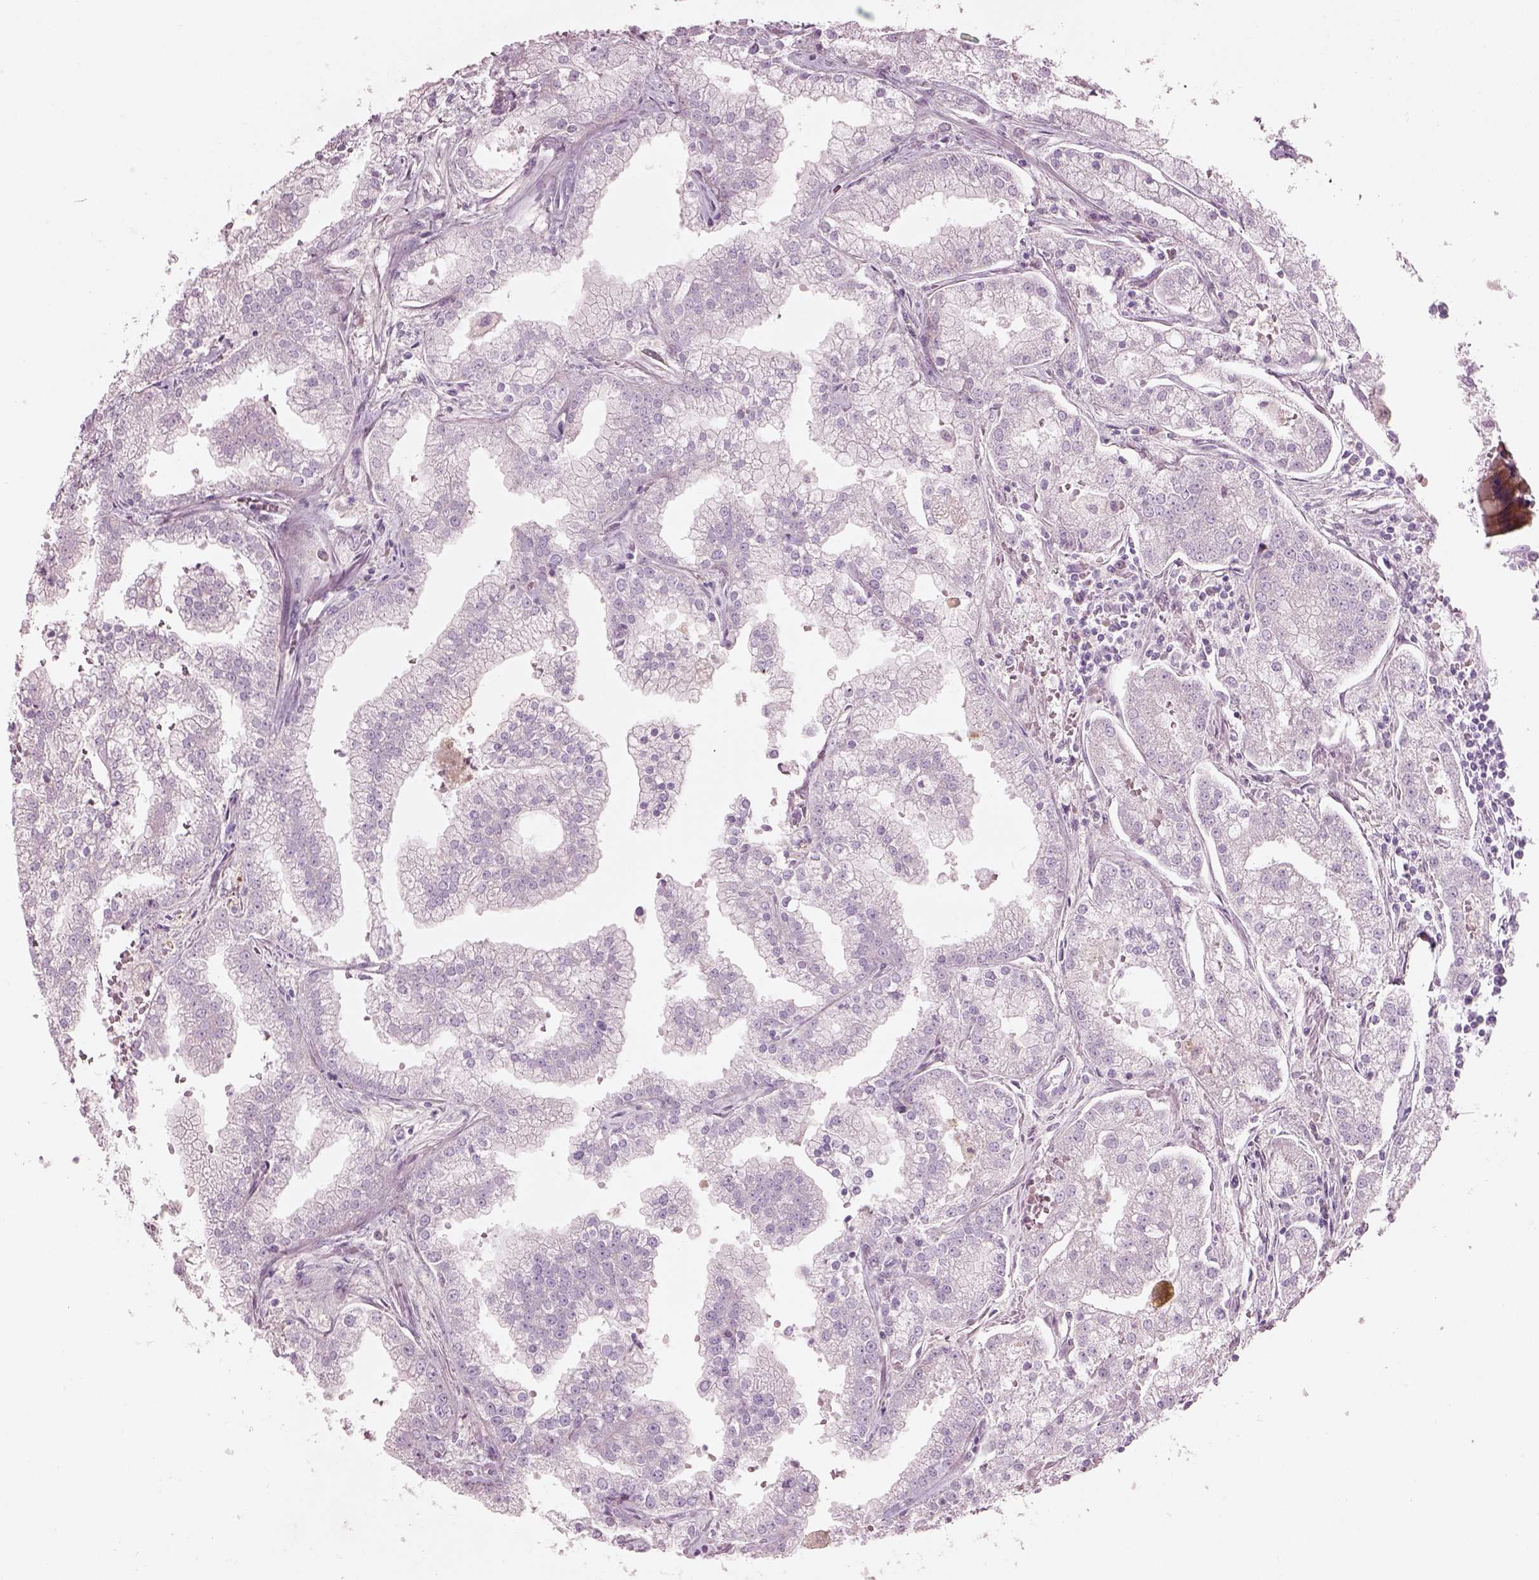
{"staining": {"intensity": "negative", "quantity": "none", "location": "none"}, "tissue": "prostate cancer", "cell_type": "Tumor cells", "image_type": "cancer", "snomed": [{"axis": "morphology", "description": "Adenocarcinoma, NOS"}, {"axis": "topography", "description": "Prostate"}], "caption": "IHC of human prostate cancer (adenocarcinoma) reveals no positivity in tumor cells. The staining is performed using DAB brown chromogen with nuclei counter-stained in using hematoxylin.", "gene": "SLC27A2", "patient": {"sex": "male", "age": 70}}